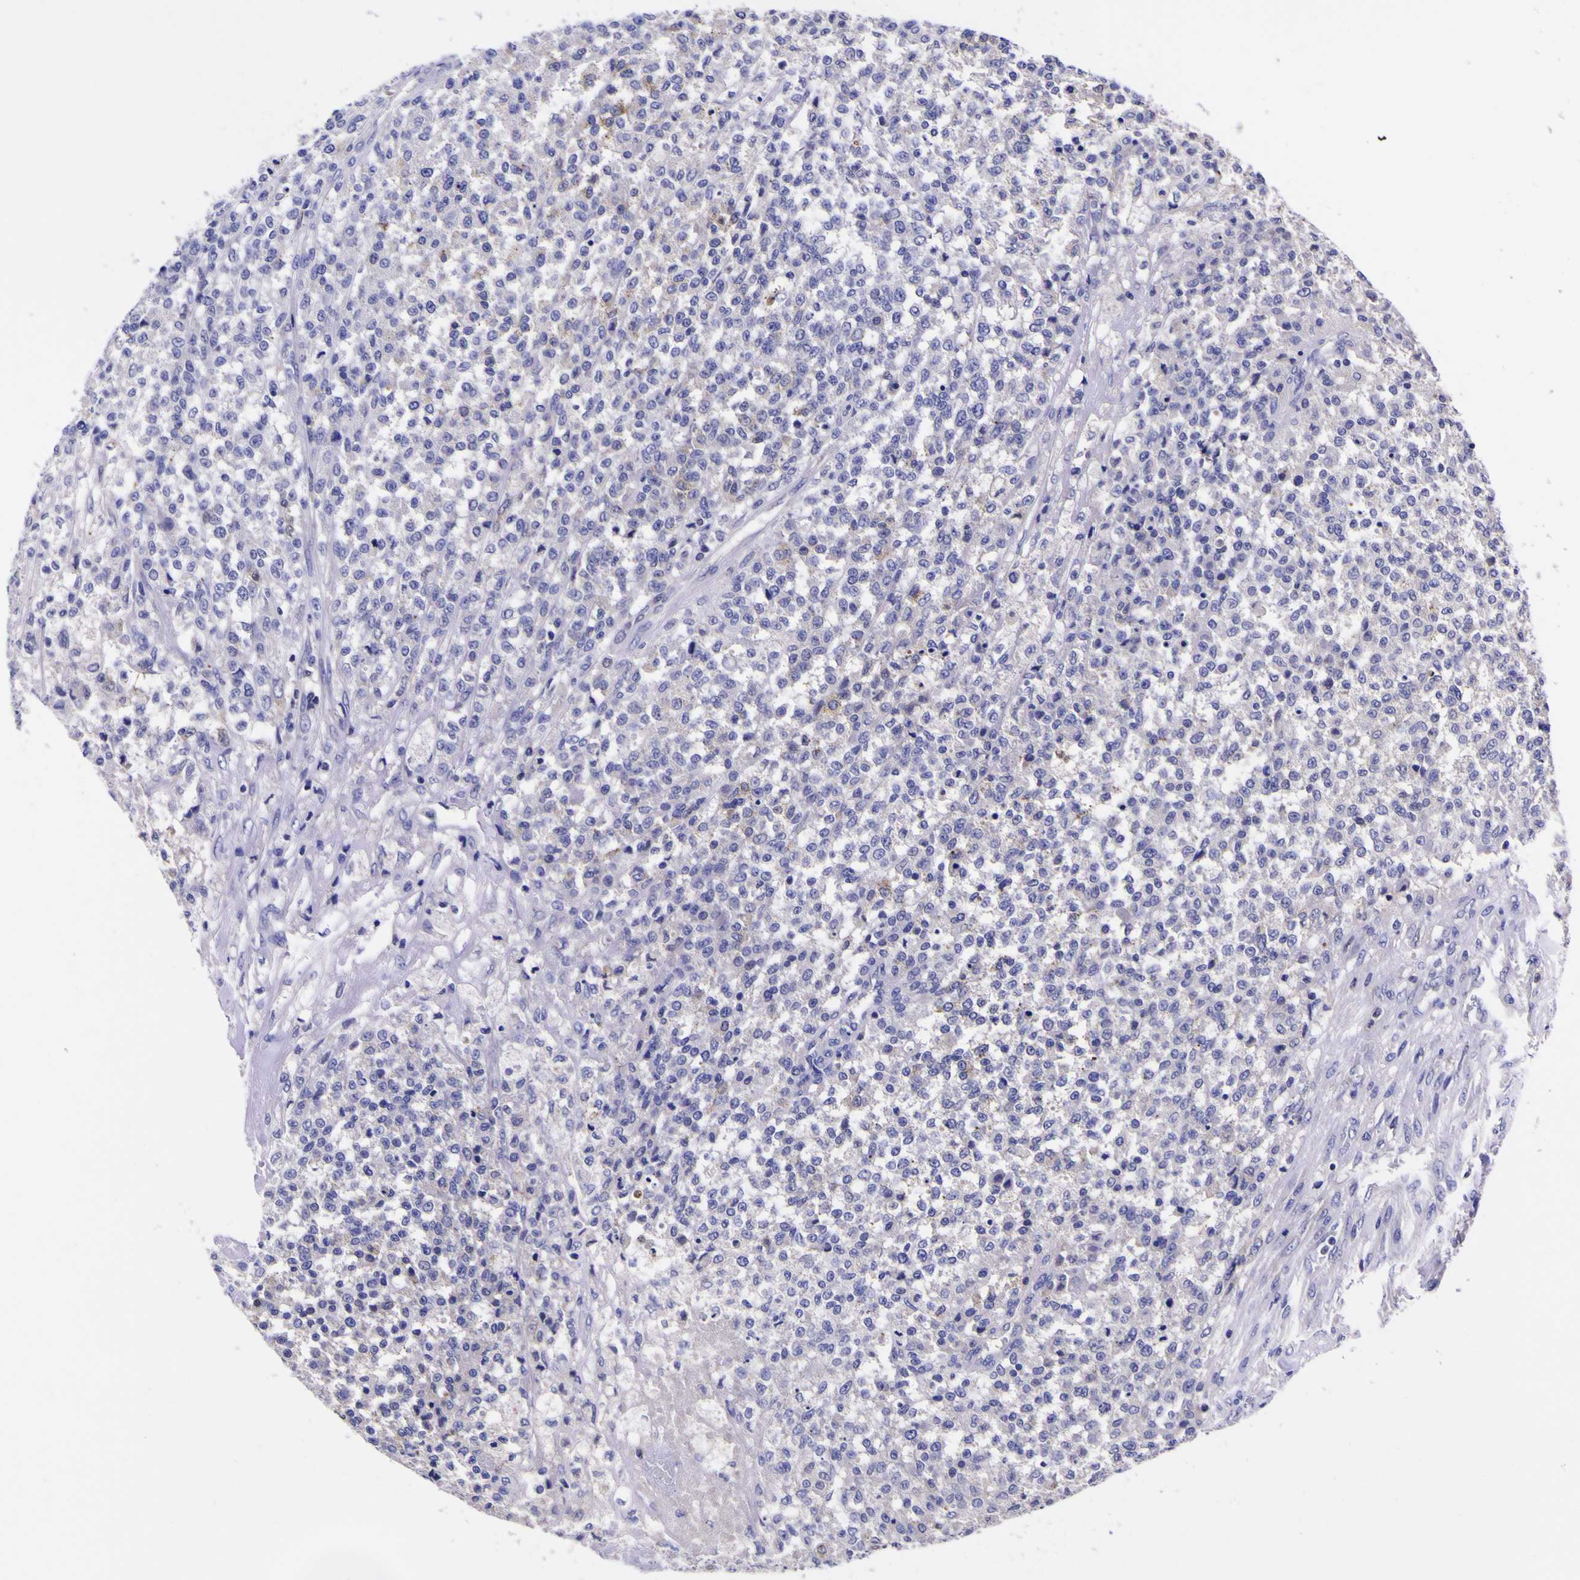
{"staining": {"intensity": "negative", "quantity": "none", "location": "none"}, "tissue": "testis cancer", "cell_type": "Tumor cells", "image_type": "cancer", "snomed": [{"axis": "morphology", "description": "Seminoma, NOS"}, {"axis": "topography", "description": "Testis"}], "caption": "Photomicrograph shows no protein positivity in tumor cells of testis cancer (seminoma) tissue.", "gene": "MAPK14", "patient": {"sex": "male", "age": 59}}